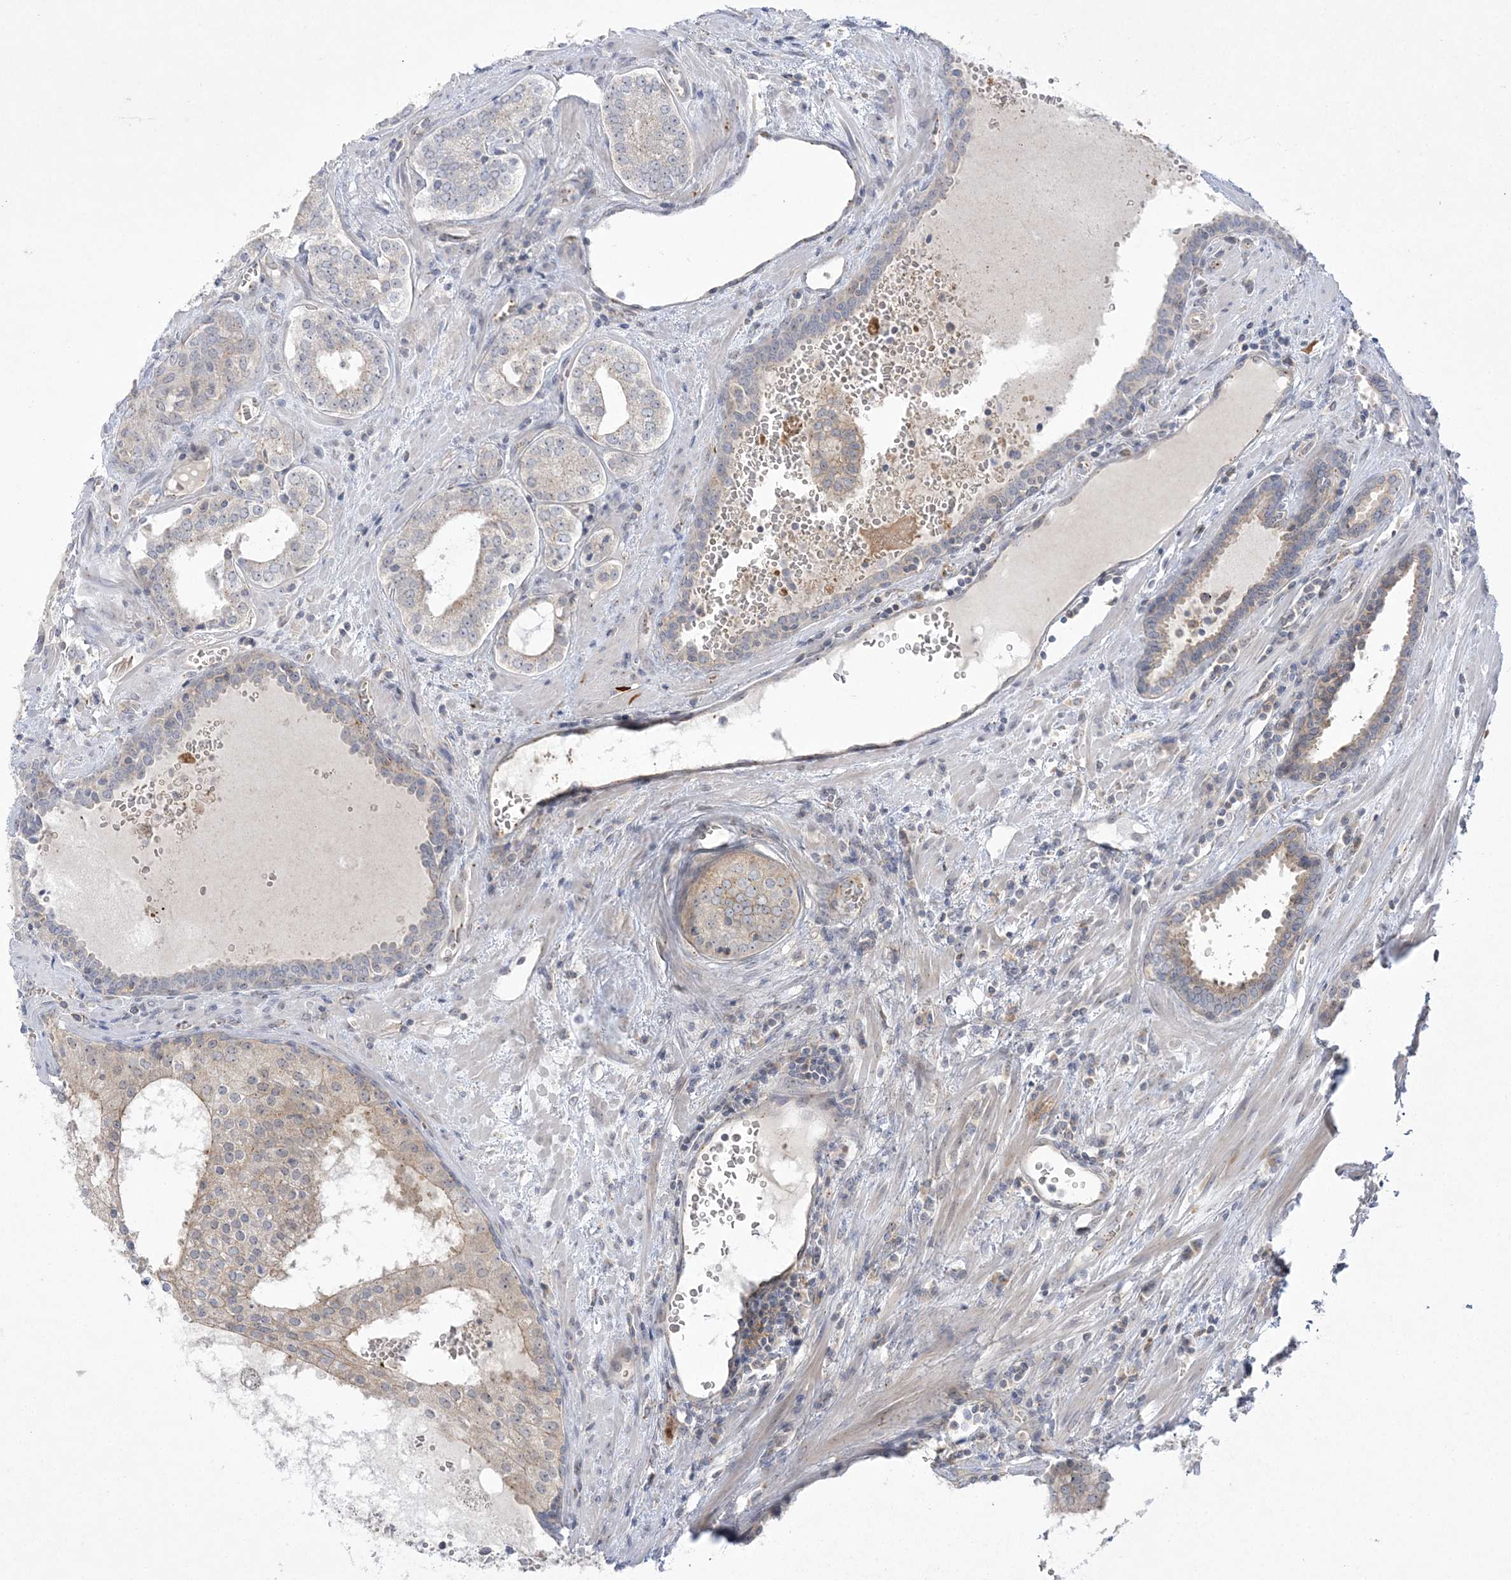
{"staining": {"intensity": "negative", "quantity": "none", "location": "none"}, "tissue": "prostate cancer", "cell_type": "Tumor cells", "image_type": "cancer", "snomed": [{"axis": "morphology", "description": "Adenocarcinoma, High grade"}, {"axis": "topography", "description": "Prostate"}], "caption": "The immunohistochemistry image has no significant staining in tumor cells of prostate cancer tissue.", "gene": "ADAMTS12", "patient": {"sex": "male", "age": 68}}